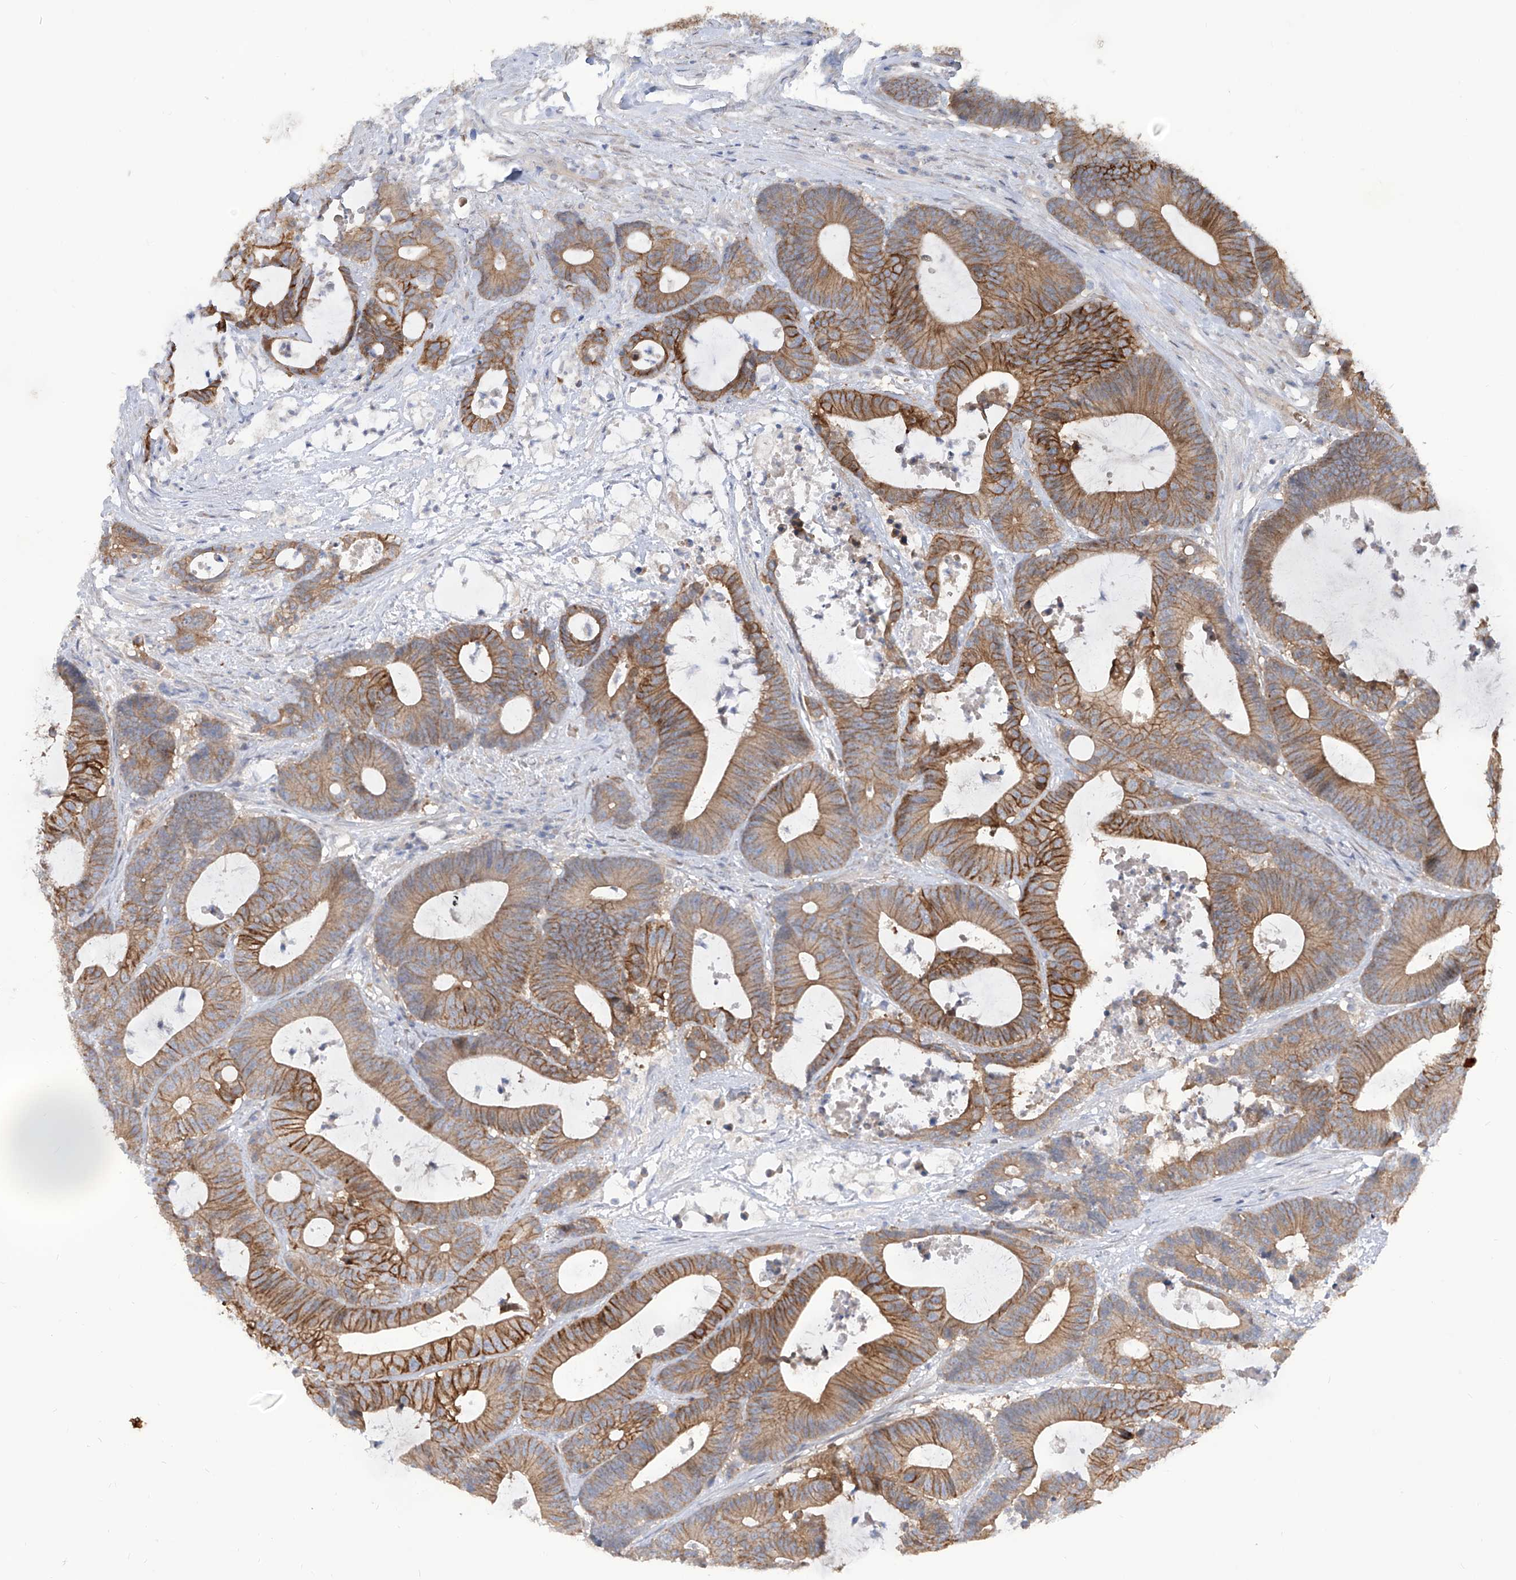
{"staining": {"intensity": "strong", "quantity": "25%-75%", "location": "cytoplasmic/membranous"}, "tissue": "colorectal cancer", "cell_type": "Tumor cells", "image_type": "cancer", "snomed": [{"axis": "morphology", "description": "Adenocarcinoma, NOS"}, {"axis": "topography", "description": "Colon"}], "caption": "Colorectal cancer (adenocarcinoma) was stained to show a protein in brown. There is high levels of strong cytoplasmic/membranous staining in about 25%-75% of tumor cells.", "gene": "LRRC1", "patient": {"sex": "female", "age": 84}}